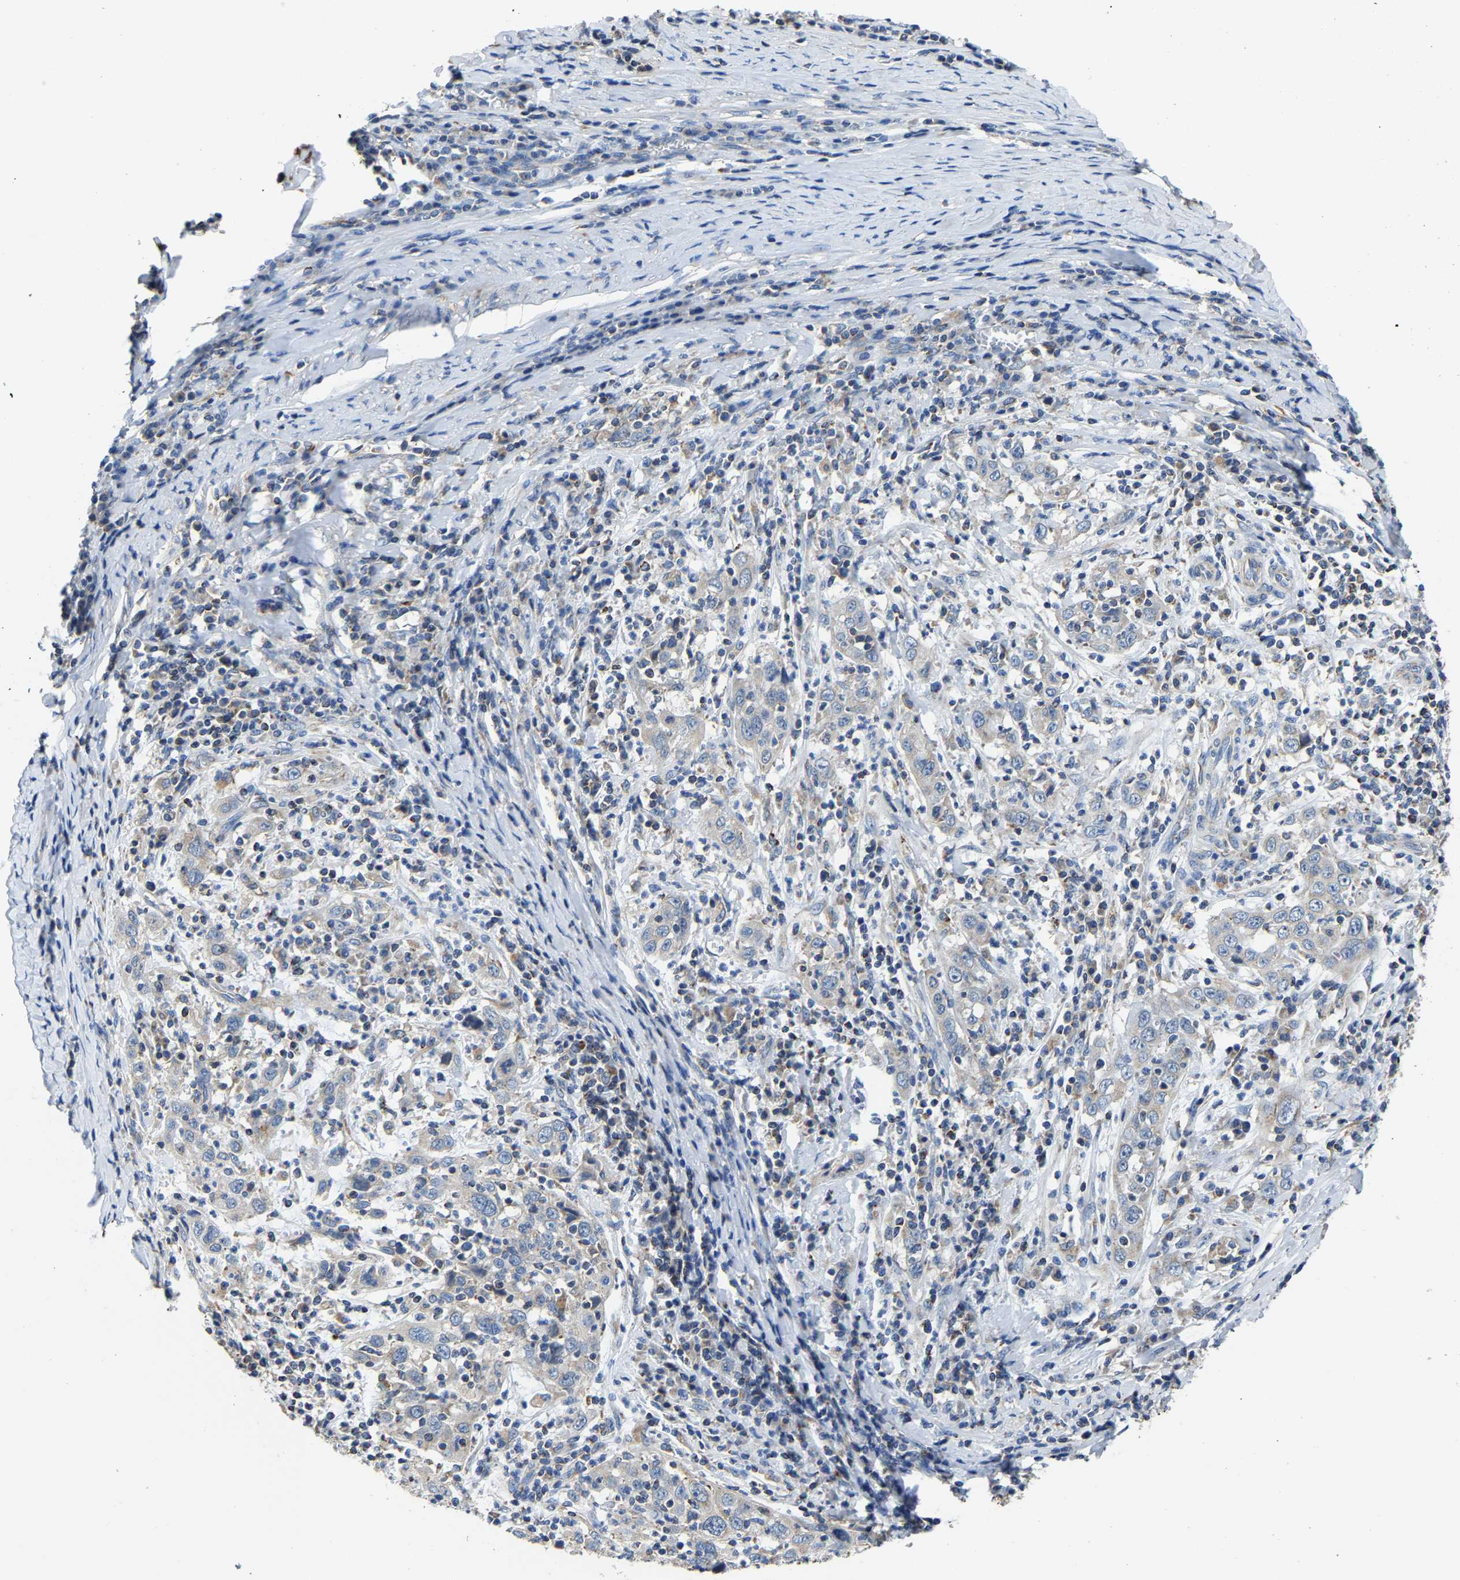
{"staining": {"intensity": "weak", "quantity": "<25%", "location": "cytoplasmic/membranous"}, "tissue": "cervical cancer", "cell_type": "Tumor cells", "image_type": "cancer", "snomed": [{"axis": "morphology", "description": "Squamous cell carcinoma, NOS"}, {"axis": "topography", "description": "Cervix"}], "caption": "The IHC image has no significant positivity in tumor cells of cervical squamous cell carcinoma tissue. (Brightfield microscopy of DAB IHC at high magnification).", "gene": "AGK", "patient": {"sex": "female", "age": 46}}